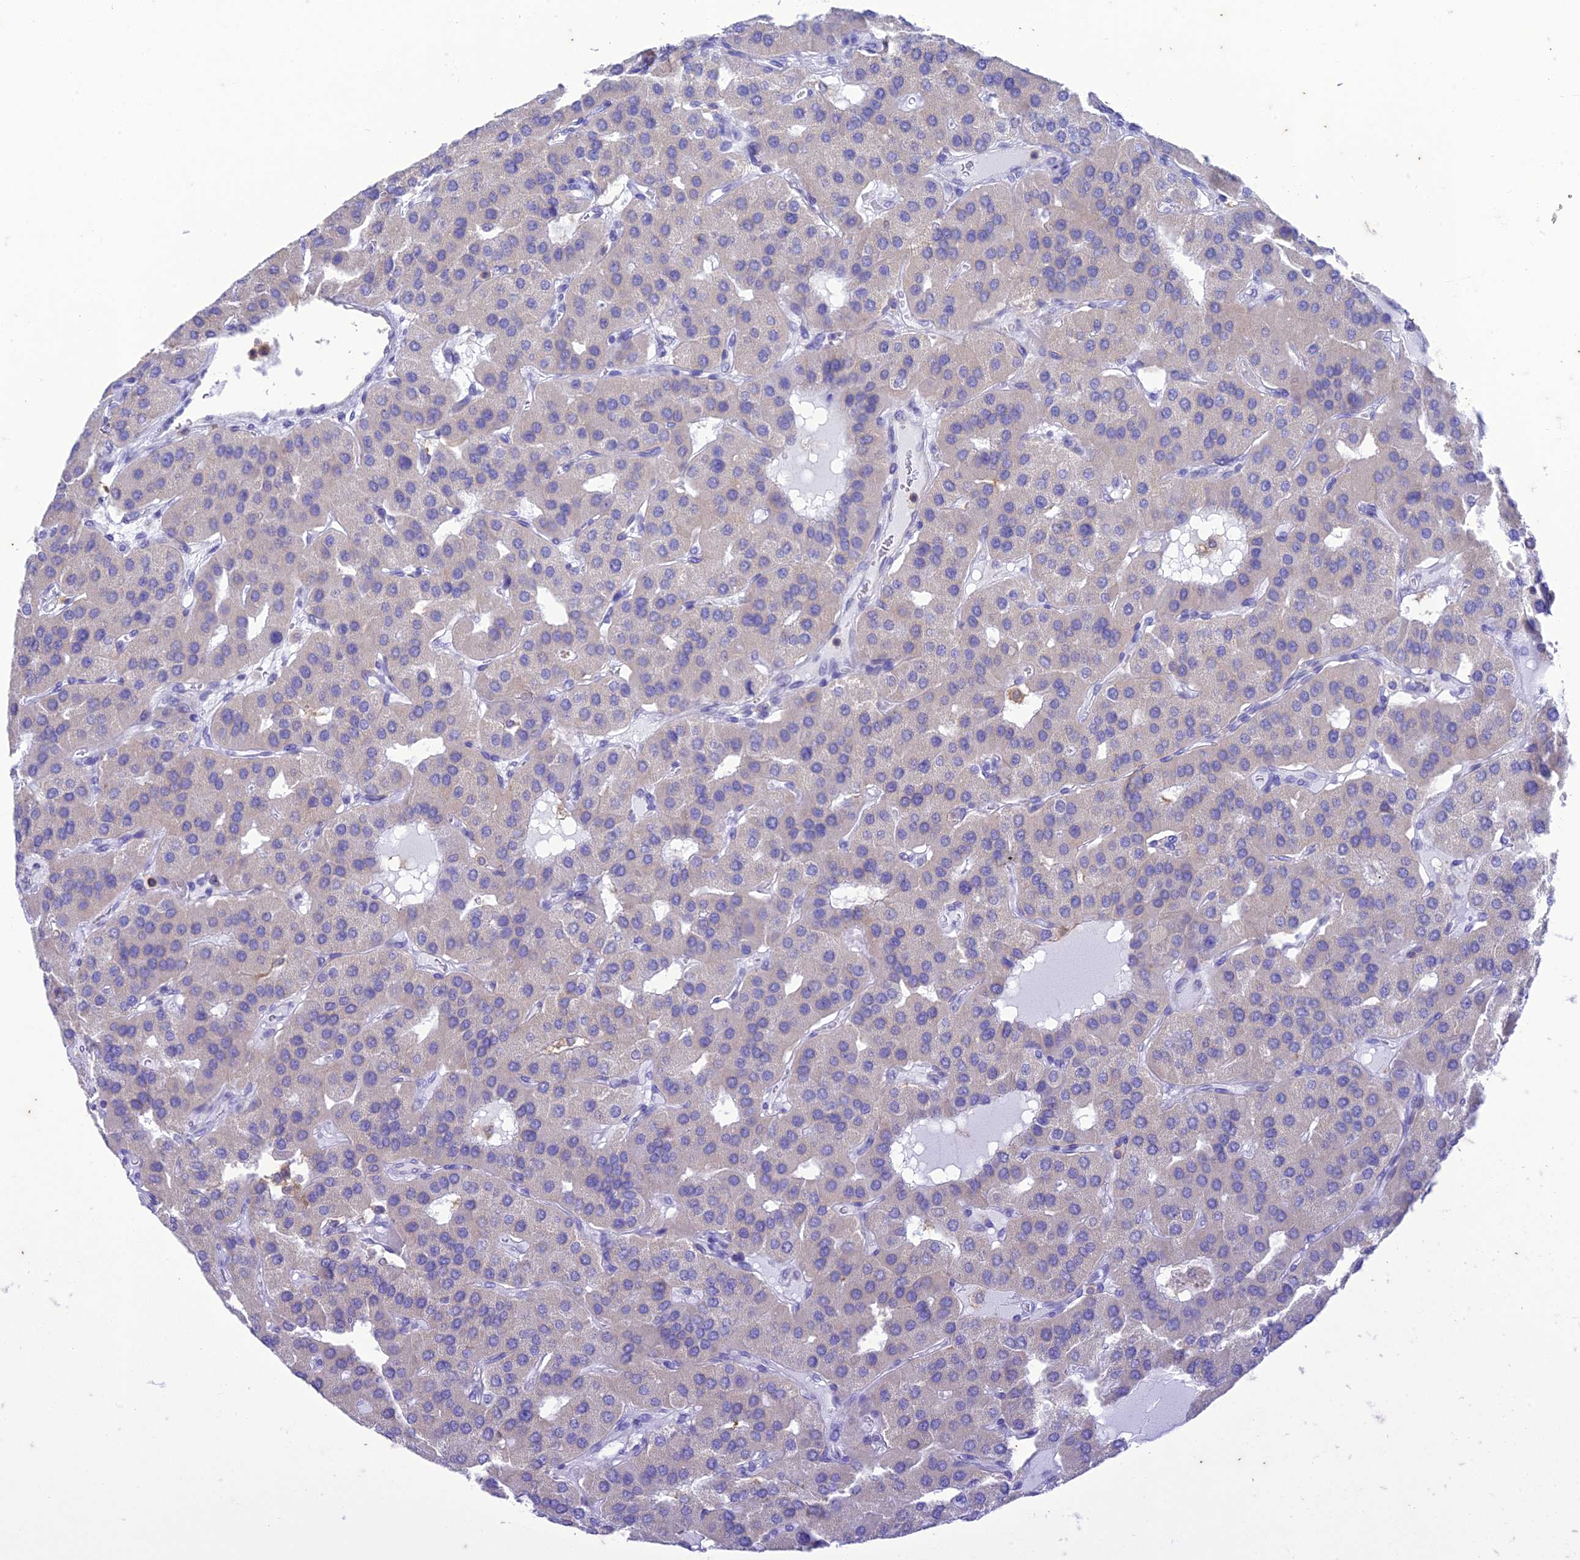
{"staining": {"intensity": "negative", "quantity": "none", "location": "none"}, "tissue": "parathyroid gland", "cell_type": "Glandular cells", "image_type": "normal", "snomed": [{"axis": "morphology", "description": "Normal tissue, NOS"}, {"axis": "morphology", "description": "Adenoma, NOS"}, {"axis": "topography", "description": "Parathyroid gland"}], "caption": "Unremarkable parathyroid gland was stained to show a protein in brown. There is no significant expression in glandular cells. The staining was performed using DAB (3,3'-diaminobenzidine) to visualize the protein expression in brown, while the nuclei were stained in blue with hematoxylin (Magnification: 20x).", "gene": "FGF7", "patient": {"sex": "female", "age": 86}}